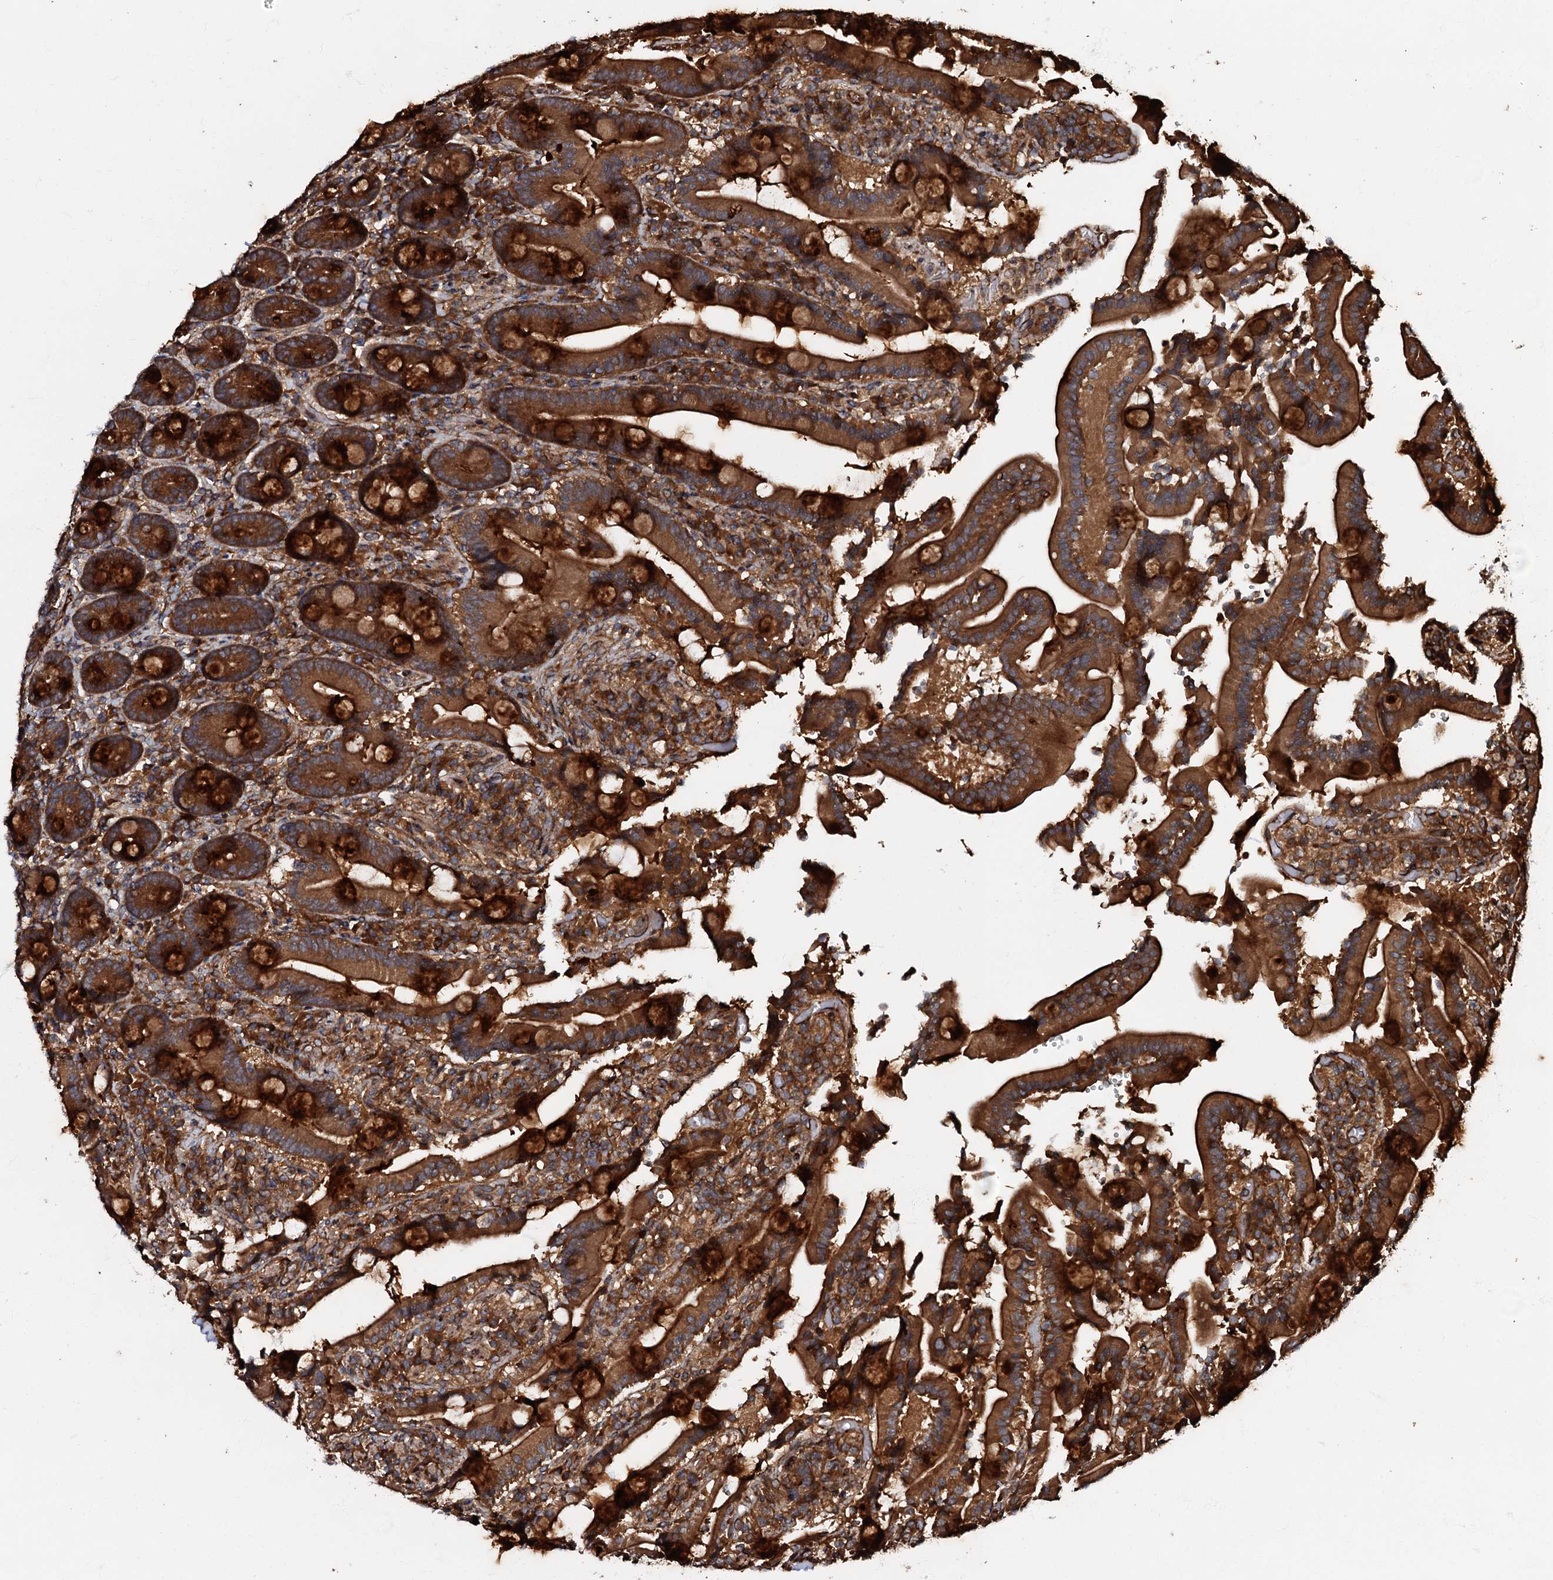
{"staining": {"intensity": "strong", "quantity": "25%-75%", "location": "cytoplasmic/membranous"}, "tissue": "duodenum", "cell_type": "Glandular cells", "image_type": "normal", "snomed": [{"axis": "morphology", "description": "Normal tissue, NOS"}, {"axis": "topography", "description": "Duodenum"}], "caption": "This is an image of immunohistochemistry staining of normal duodenum, which shows strong staining in the cytoplasmic/membranous of glandular cells.", "gene": "BLOC1S6", "patient": {"sex": "female", "age": 62}}